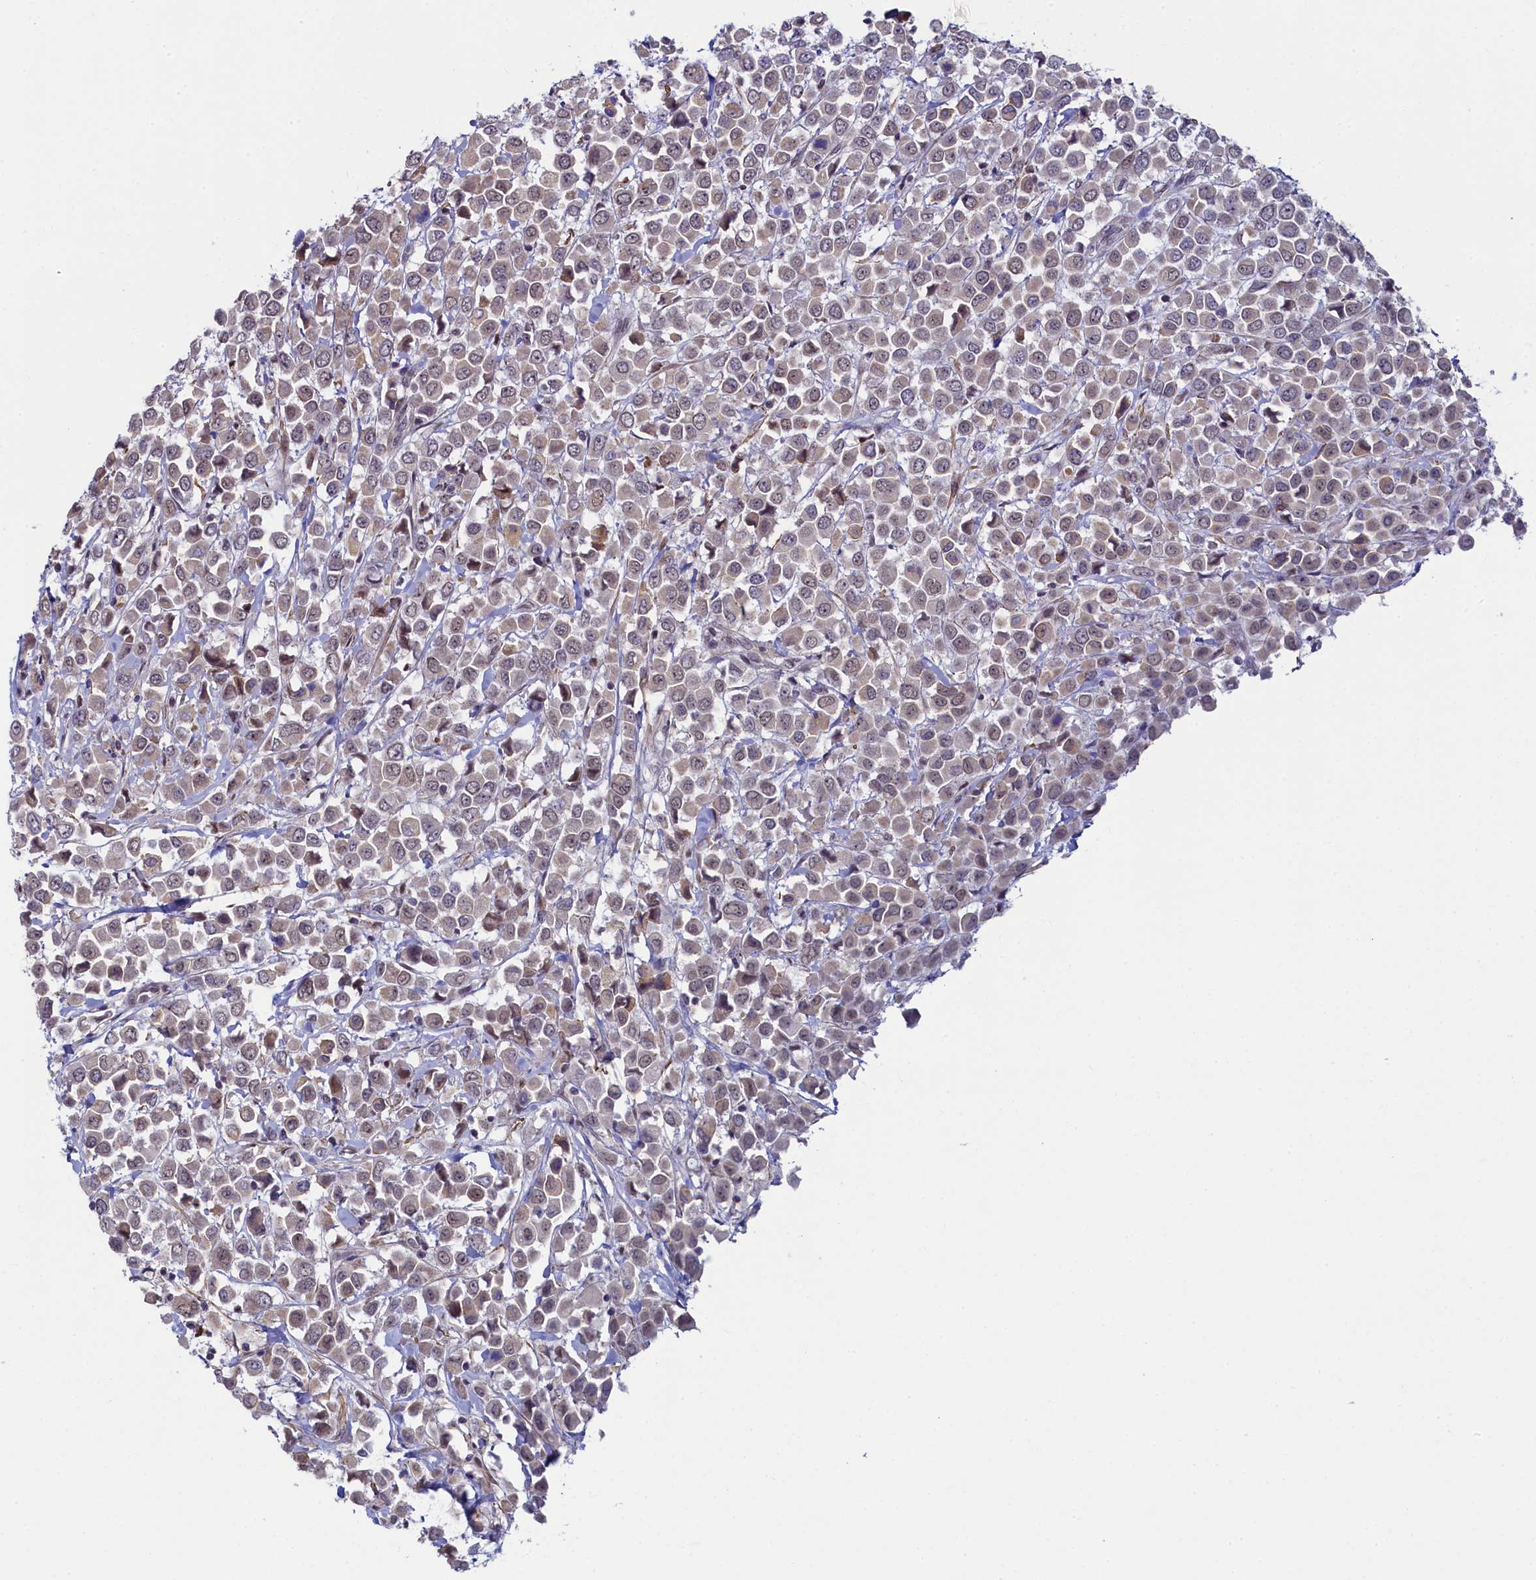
{"staining": {"intensity": "weak", "quantity": "25%-75%", "location": "nuclear"}, "tissue": "breast cancer", "cell_type": "Tumor cells", "image_type": "cancer", "snomed": [{"axis": "morphology", "description": "Duct carcinoma"}, {"axis": "topography", "description": "Breast"}], "caption": "High-power microscopy captured an immunohistochemistry micrograph of breast cancer (intraductal carcinoma), revealing weak nuclear positivity in approximately 25%-75% of tumor cells. The protein is shown in brown color, while the nuclei are stained blue.", "gene": "INTS14", "patient": {"sex": "female", "age": 61}}